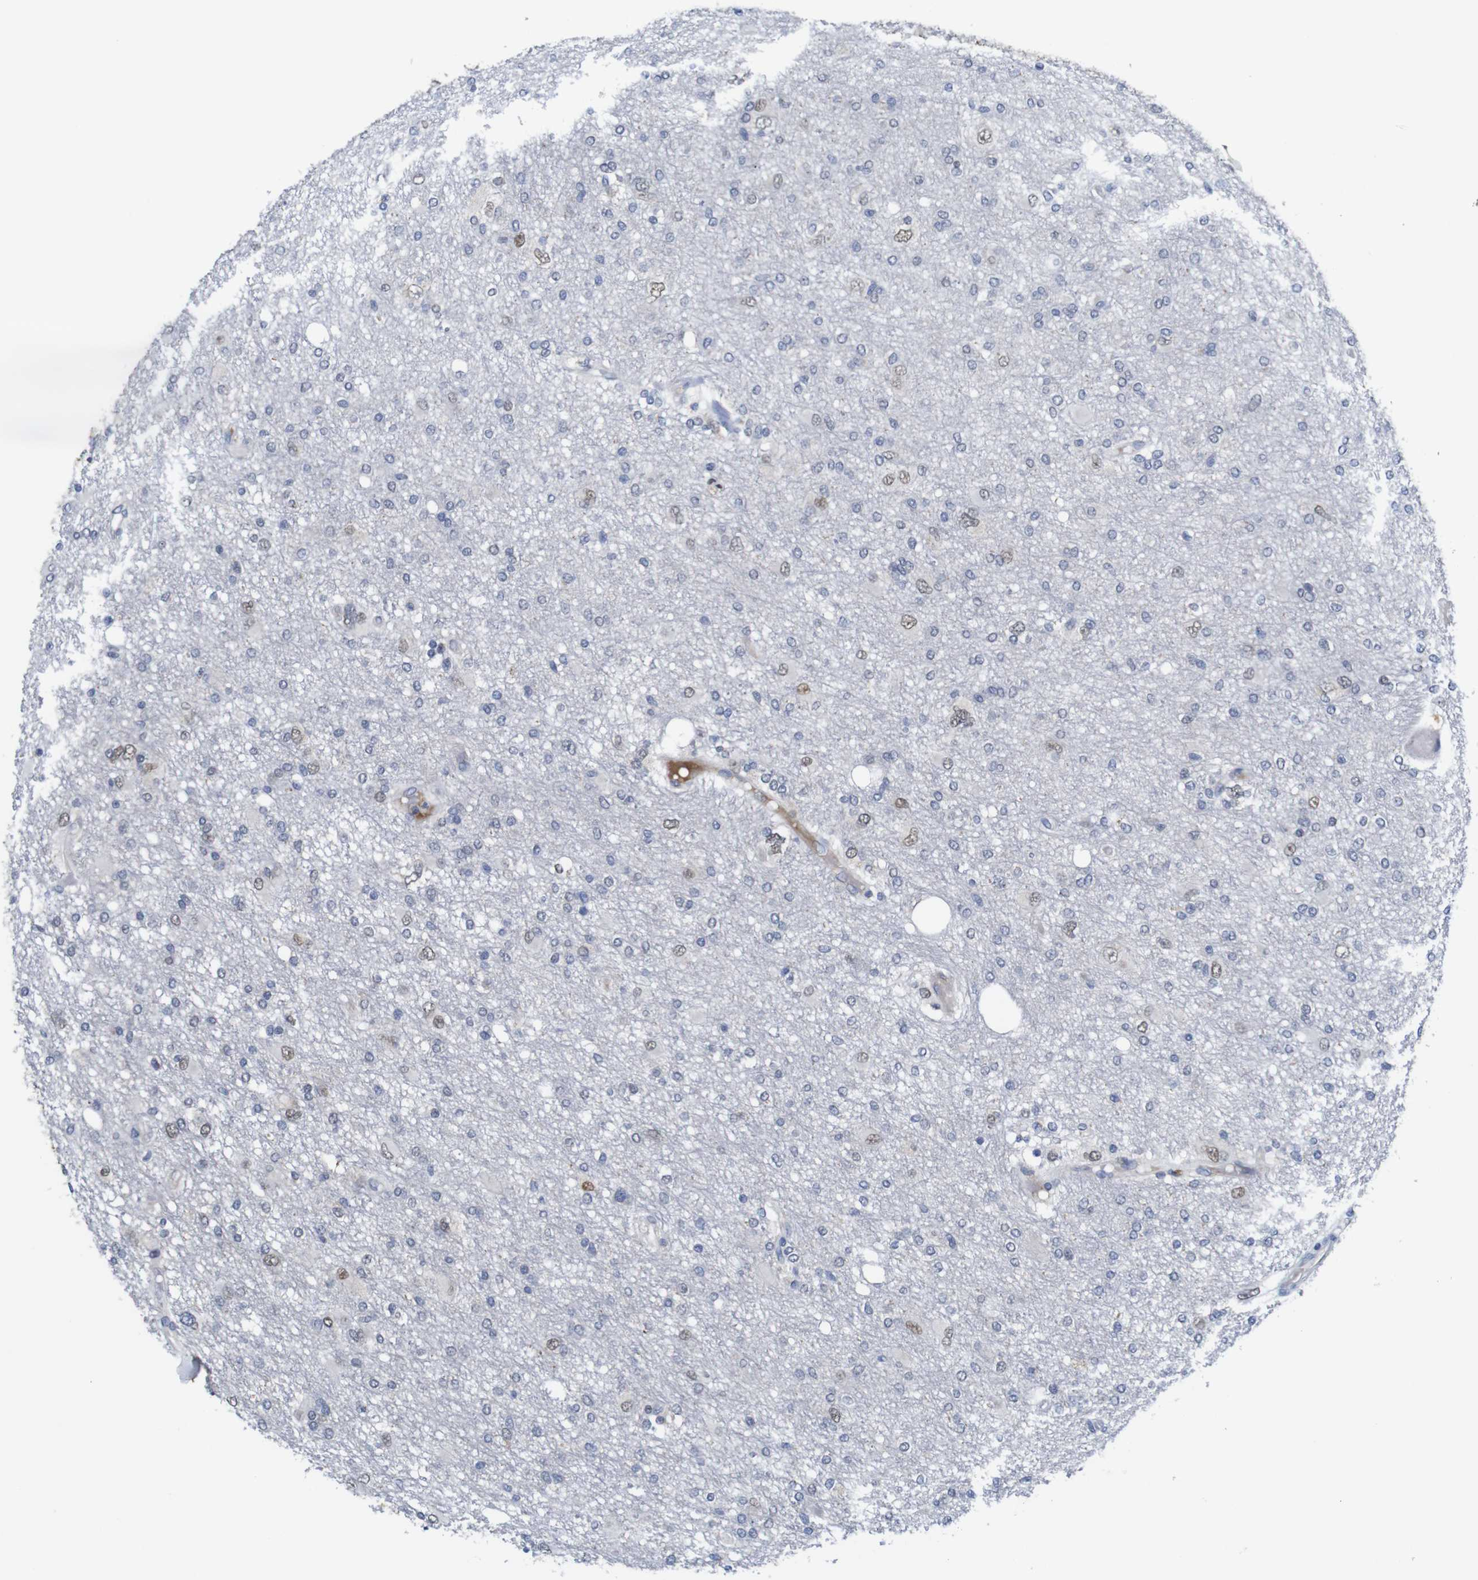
{"staining": {"intensity": "moderate", "quantity": "<25%", "location": "nuclear"}, "tissue": "glioma", "cell_type": "Tumor cells", "image_type": "cancer", "snomed": [{"axis": "morphology", "description": "Glioma, malignant, High grade"}, {"axis": "topography", "description": "Brain"}], "caption": "Protein expression analysis of human glioma reveals moderate nuclear positivity in approximately <25% of tumor cells. The staining was performed using DAB to visualize the protein expression in brown, while the nuclei were stained in blue with hematoxylin (Magnification: 20x).", "gene": "FURIN", "patient": {"sex": "female", "age": 59}}